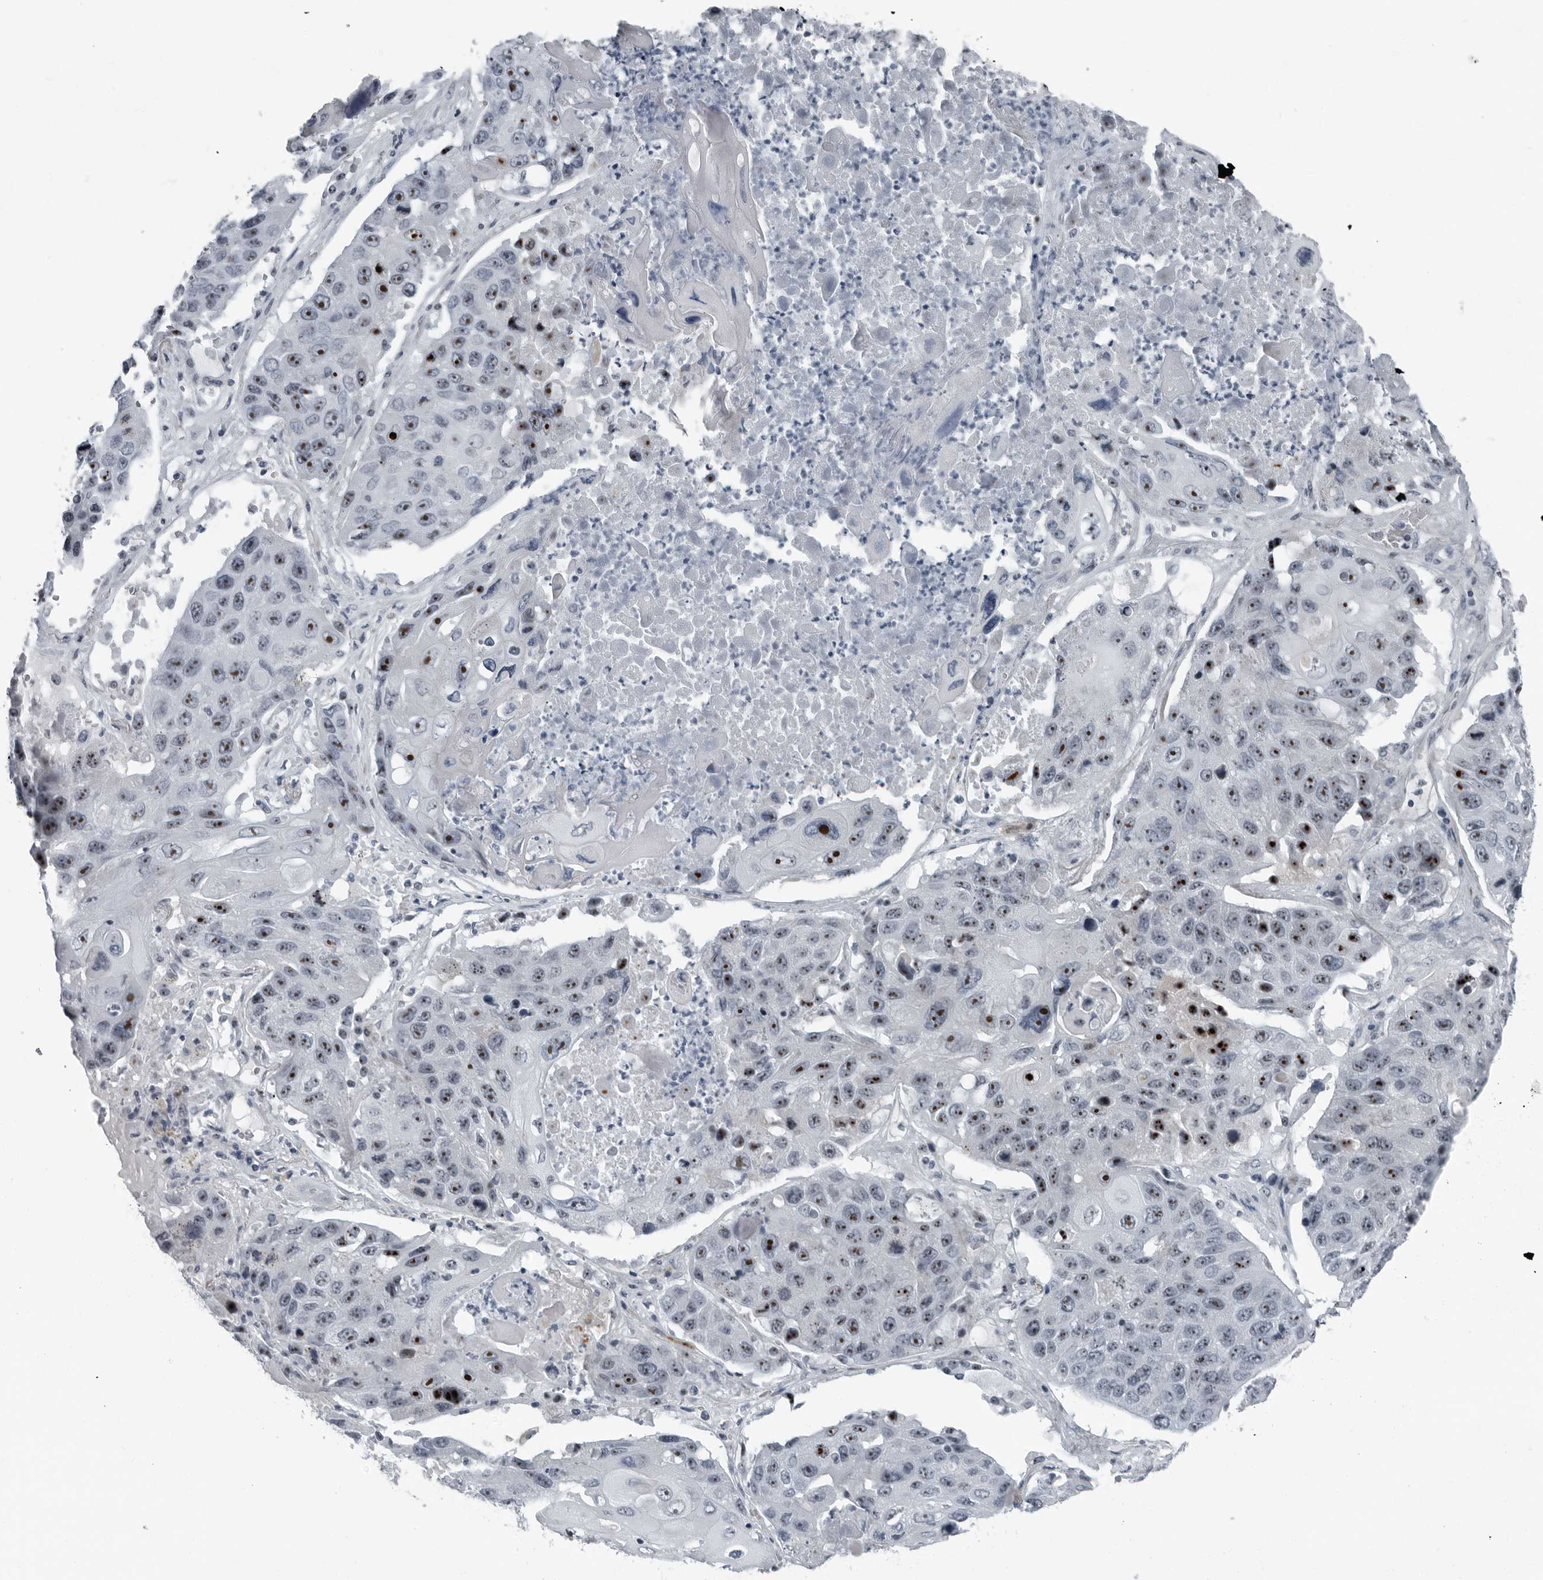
{"staining": {"intensity": "strong", "quantity": ">75%", "location": "nuclear"}, "tissue": "lung cancer", "cell_type": "Tumor cells", "image_type": "cancer", "snomed": [{"axis": "morphology", "description": "Squamous cell carcinoma, NOS"}, {"axis": "topography", "description": "Lung"}], "caption": "High-magnification brightfield microscopy of lung squamous cell carcinoma stained with DAB (3,3'-diaminobenzidine) (brown) and counterstained with hematoxylin (blue). tumor cells exhibit strong nuclear positivity is seen in approximately>75% of cells.", "gene": "PDCD11", "patient": {"sex": "male", "age": 61}}